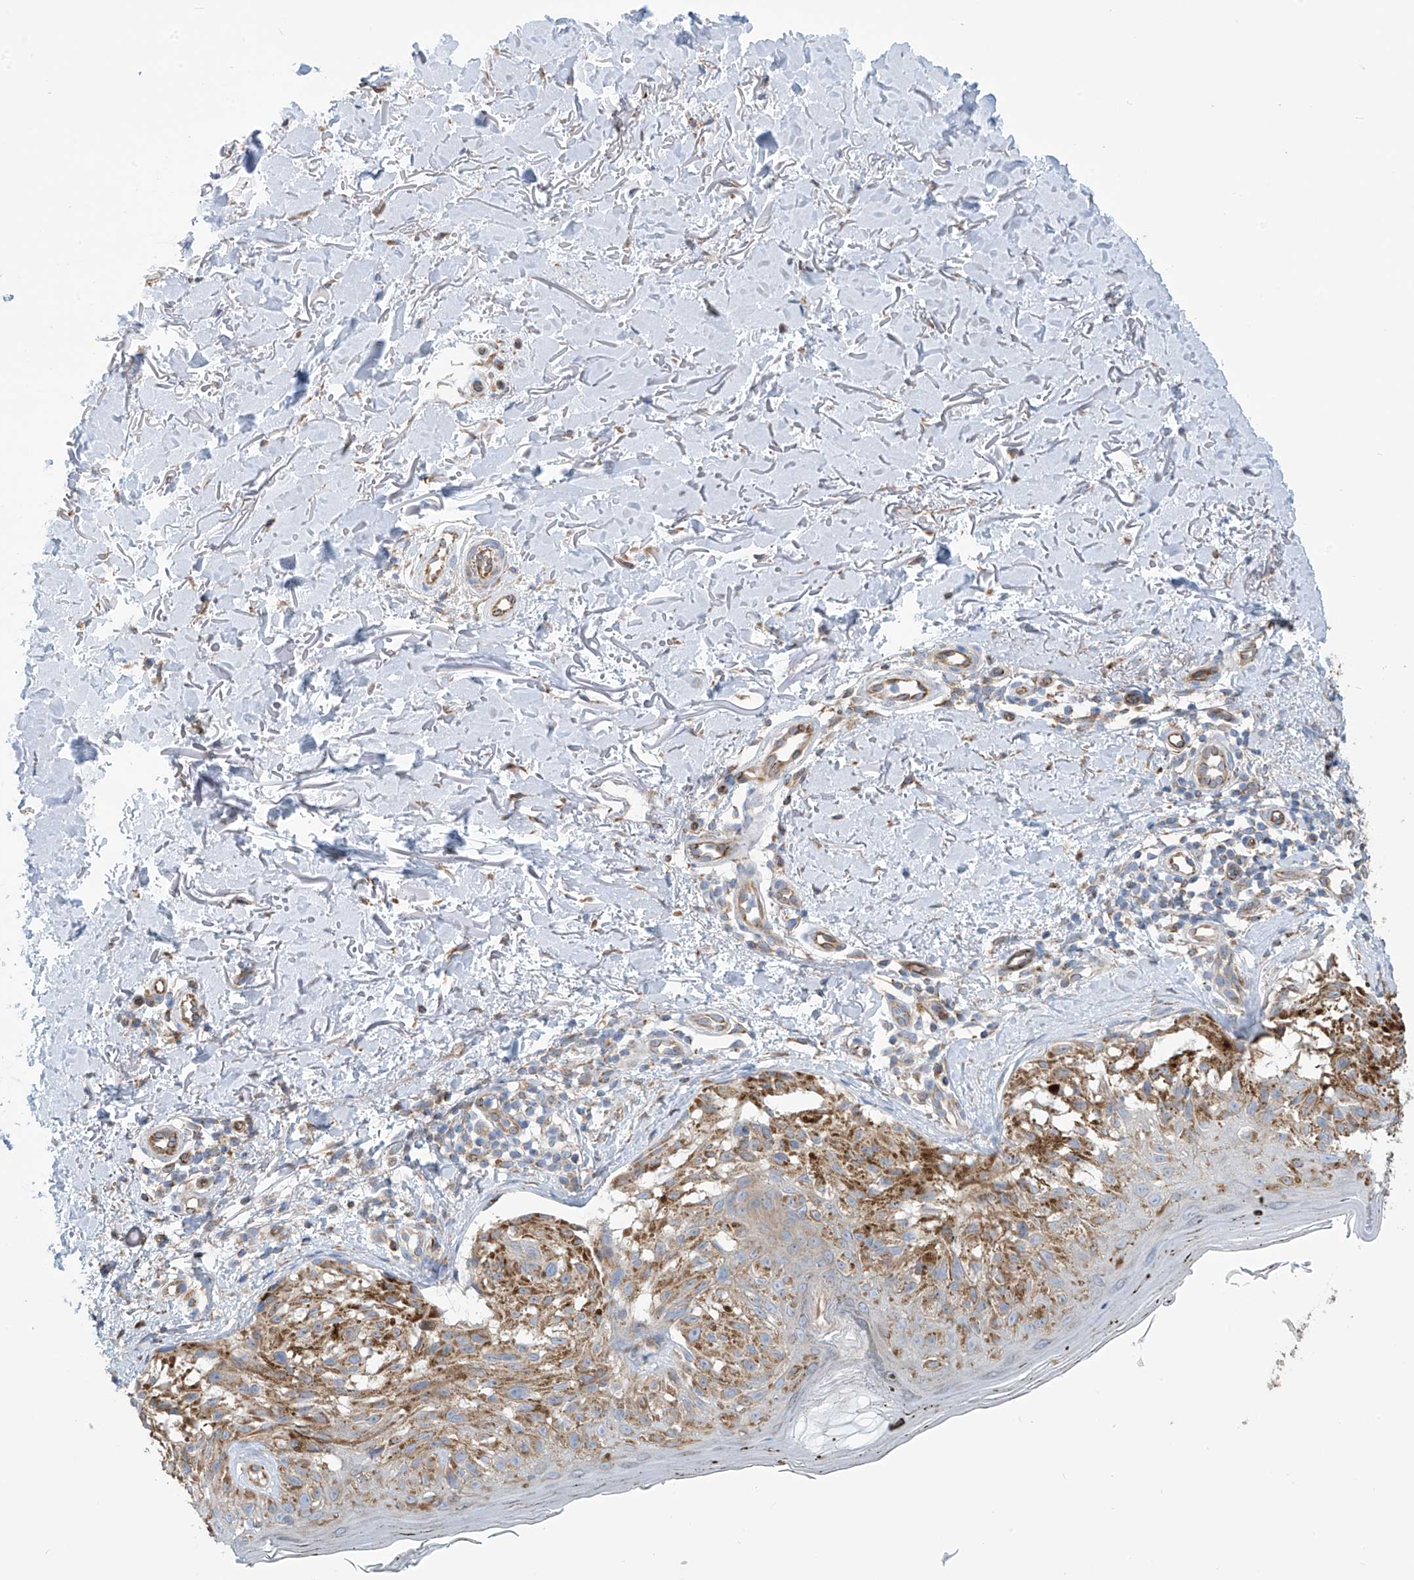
{"staining": {"intensity": "moderate", "quantity": ">75%", "location": "cytoplasmic/membranous"}, "tissue": "melanoma", "cell_type": "Tumor cells", "image_type": "cancer", "snomed": [{"axis": "morphology", "description": "Malignant melanoma, NOS"}, {"axis": "topography", "description": "Skin"}], "caption": "A high-resolution micrograph shows IHC staining of melanoma, which reveals moderate cytoplasmic/membranous staining in approximately >75% of tumor cells.", "gene": "EIF5B", "patient": {"sex": "female", "age": 50}}